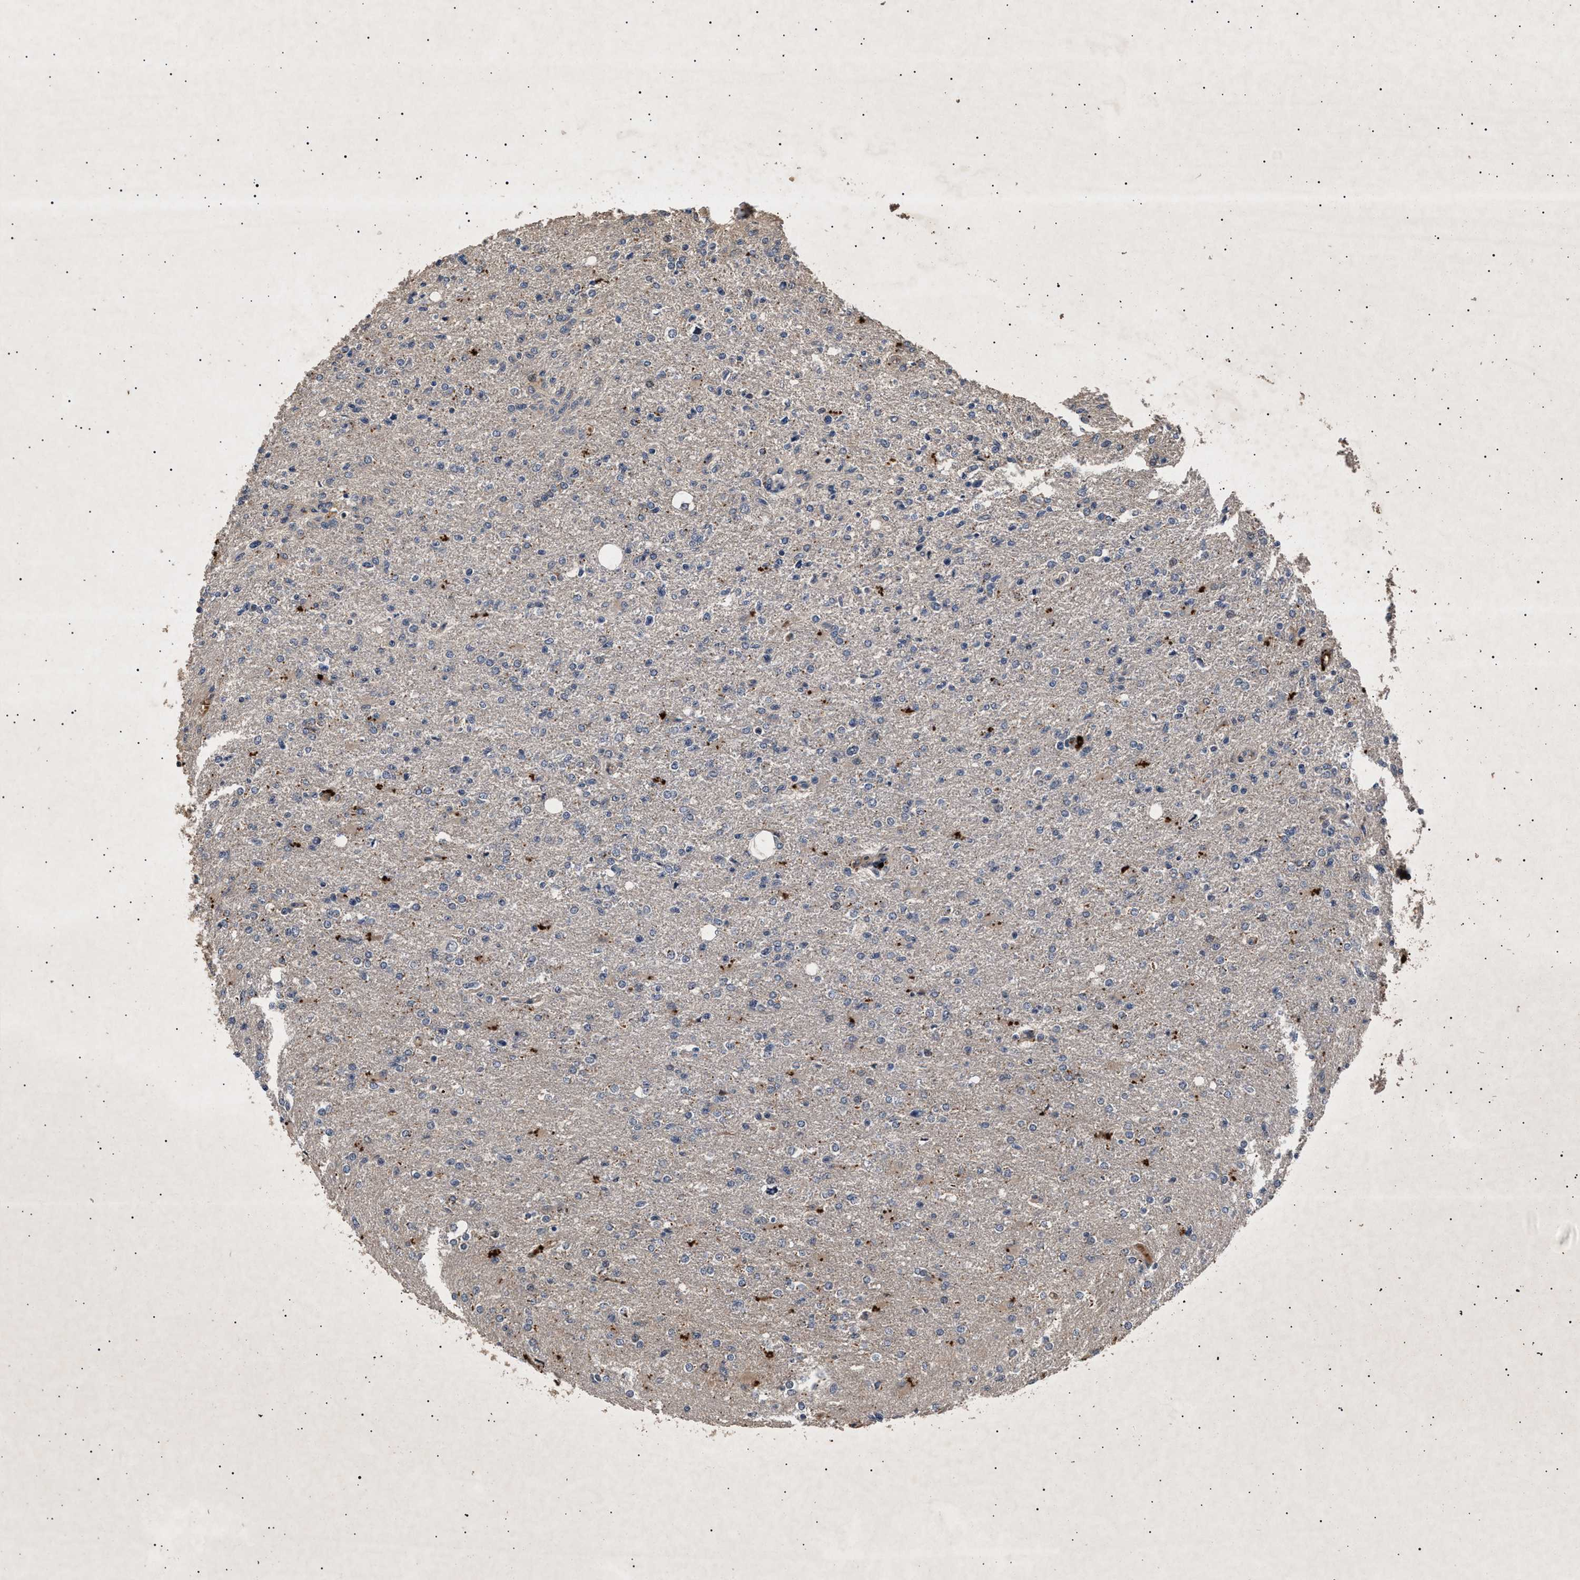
{"staining": {"intensity": "negative", "quantity": "none", "location": "none"}, "tissue": "glioma", "cell_type": "Tumor cells", "image_type": "cancer", "snomed": [{"axis": "morphology", "description": "Glioma, malignant, High grade"}, {"axis": "topography", "description": "Cerebral cortex"}], "caption": "Human glioma stained for a protein using immunohistochemistry (IHC) reveals no staining in tumor cells.", "gene": "ITGB5", "patient": {"sex": "male", "age": 76}}